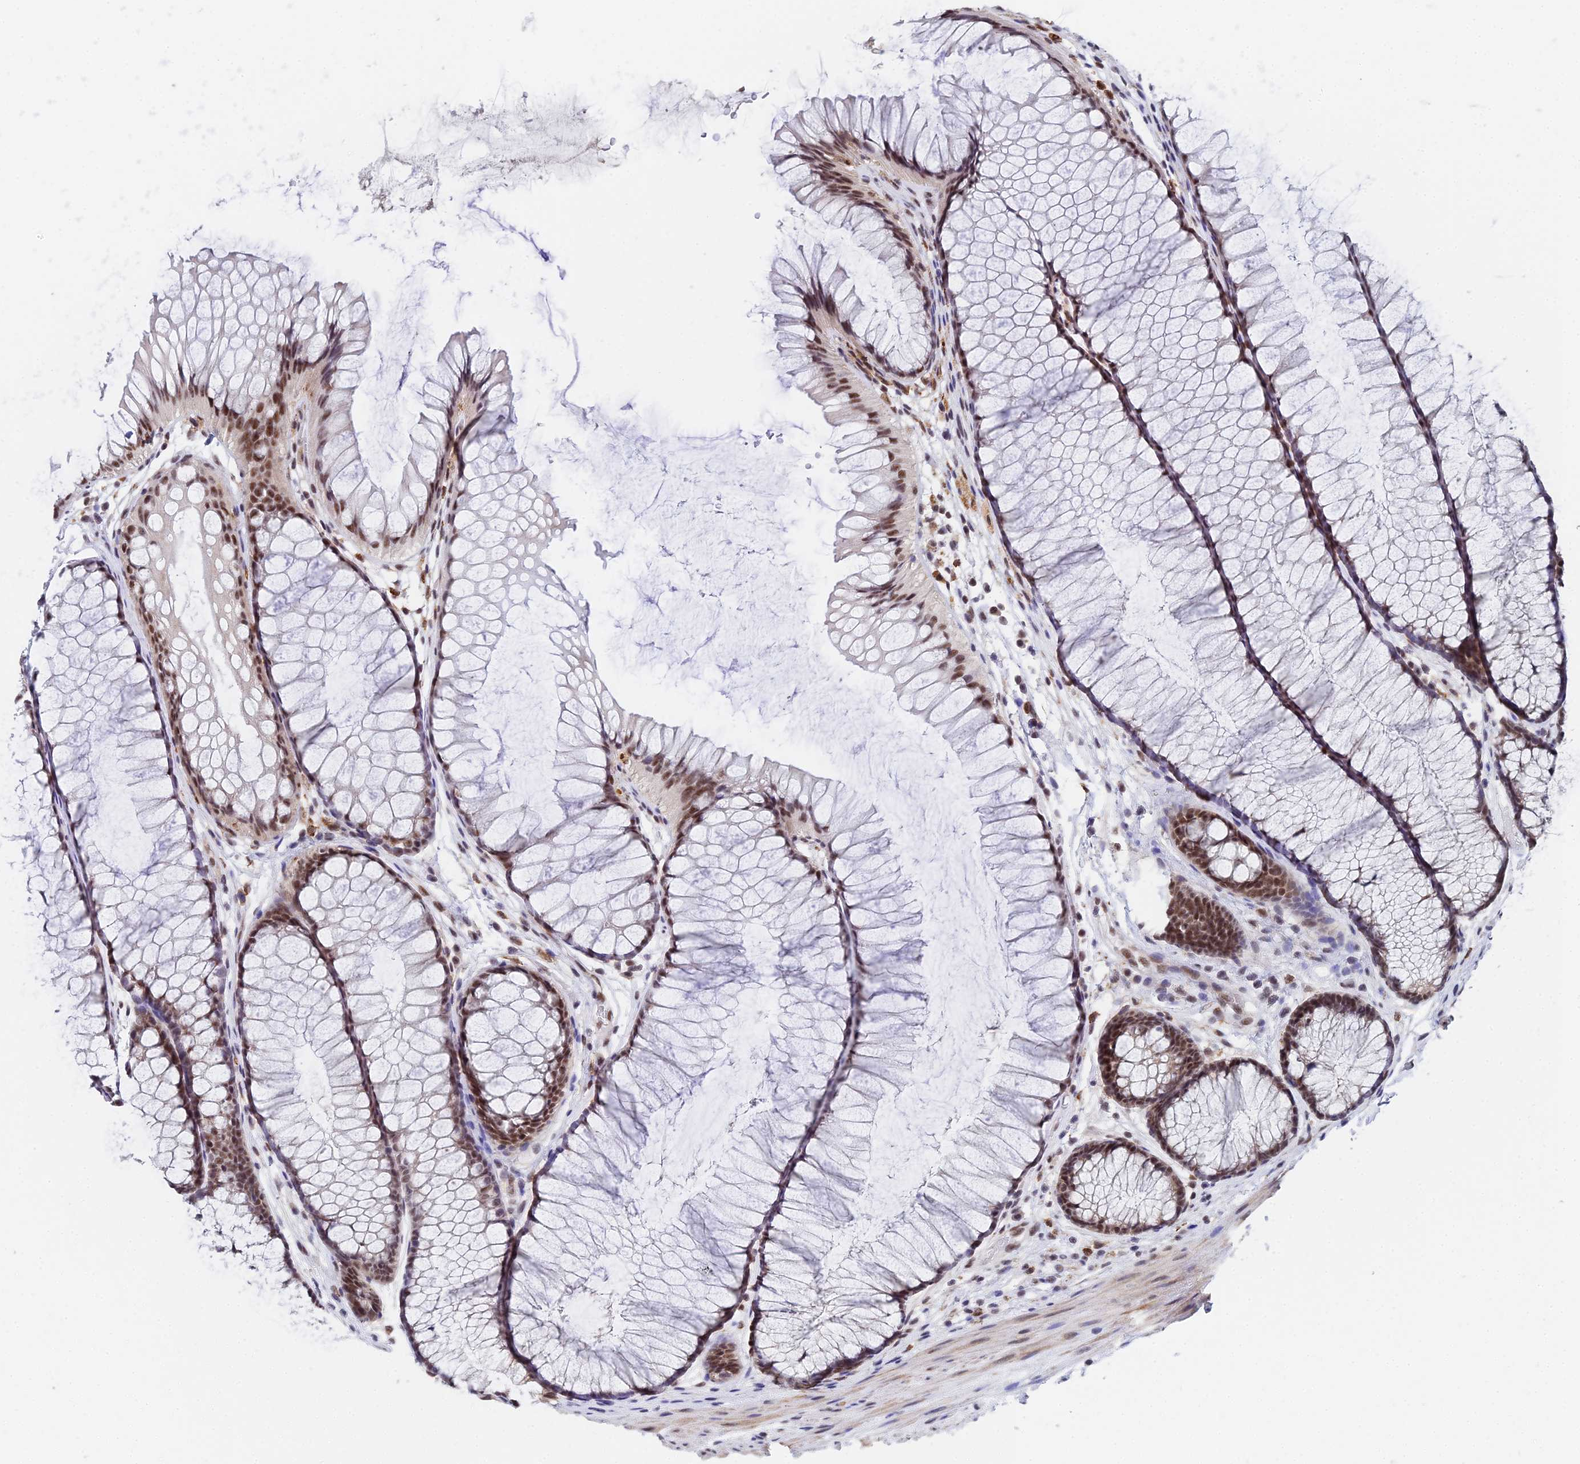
{"staining": {"intensity": "moderate", "quantity": ">75%", "location": "nuclear"}, "tissue": "colon", "cell_type": "Endothelial cells", "image_type": "normal", "snomed": [{"axis": "morphology", "description": "Normal tissue, NOS"}, {"axis": "topography", "description": "Colon"}], "caption": "Benign colon demonstrates moderate nuclear positivity in approximately >75% of endothelial cells (DAB IHC, brown staining for protein, blue staining for nuclei)..", "gene": "MAGOHB", "patient": {"sex": "female", "age": 82}}